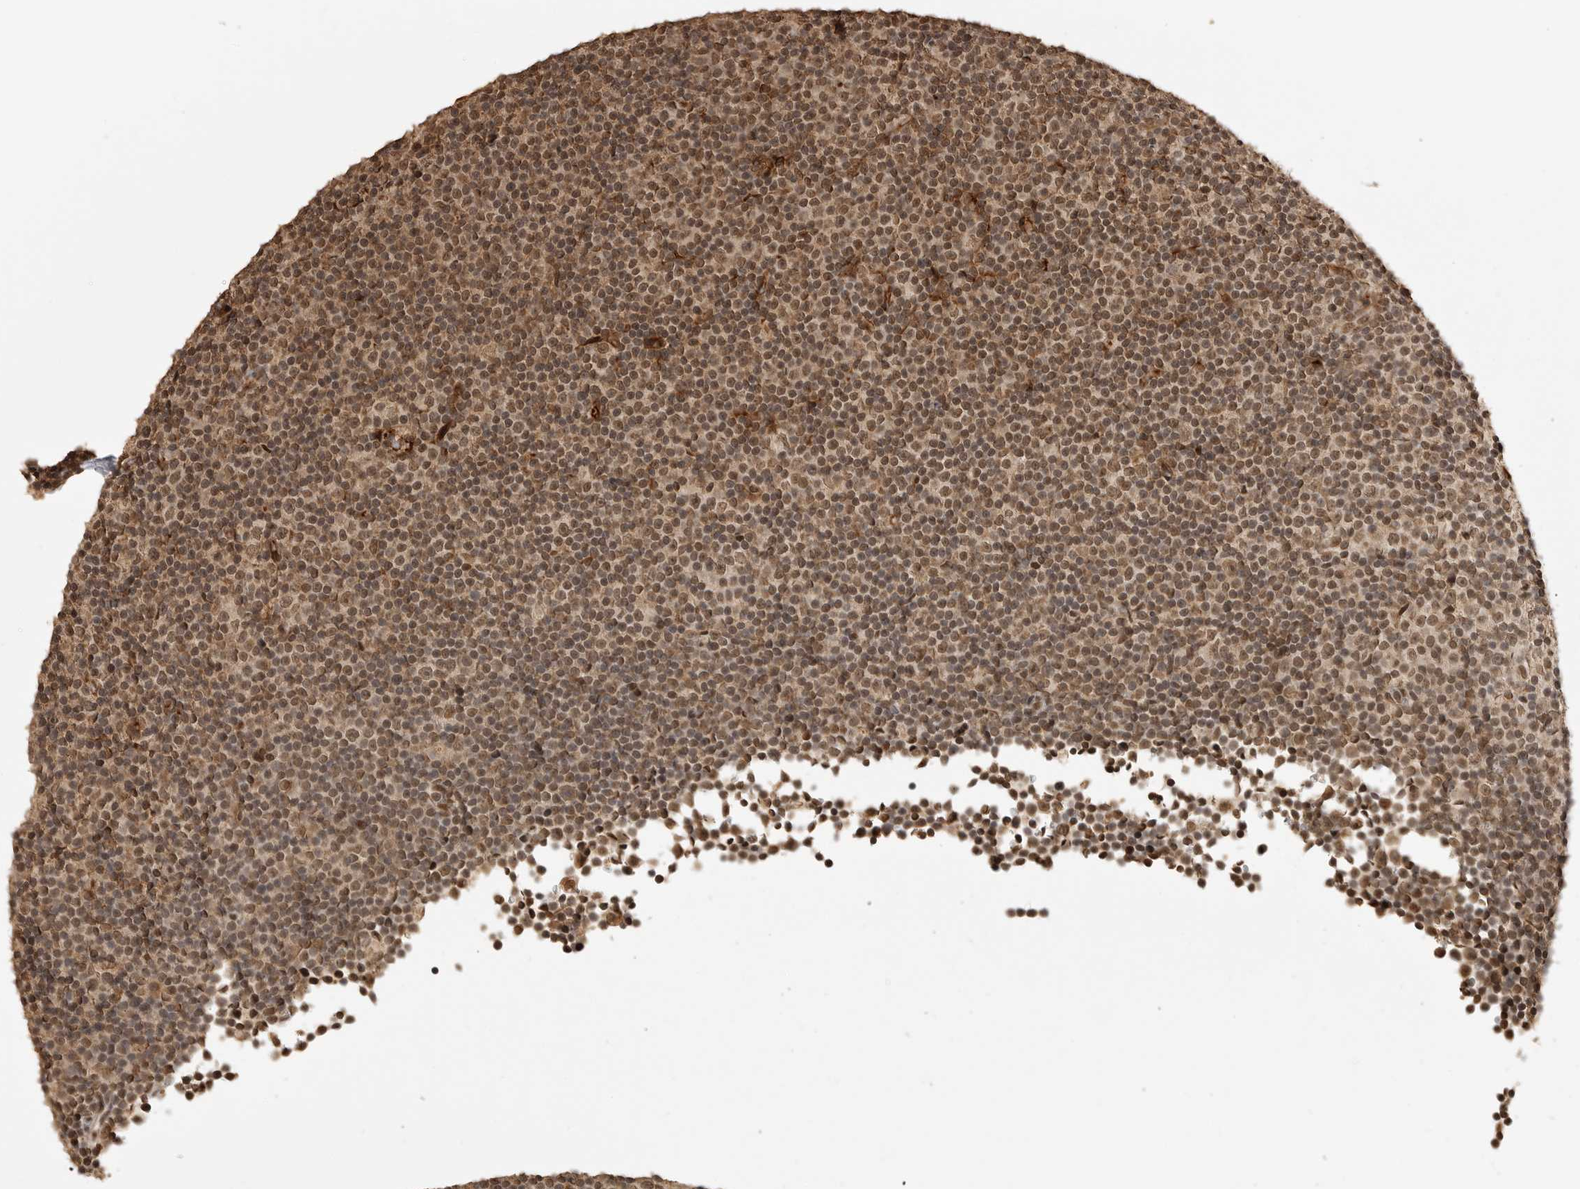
{"staining": {"intensity": "moderate", "quantity": ">75%", "location": "nuclear"}, "tissue": "lymphoma", "cell_type": "Tumor cells", "image_type": "cancer", "snomed": [{"axis": "morphology", "description": "Malignant lymphoma, non-Hodgkin's type, Low grade"}, {"axis": "topography", "description": "Lymph node"}], "caption": "Tumor cells exhibit moderate nuclear expression in about >75% of cells in lymphoma.", "gene": "CLOCK", "patient": {"sex": "female", "age": 67}}